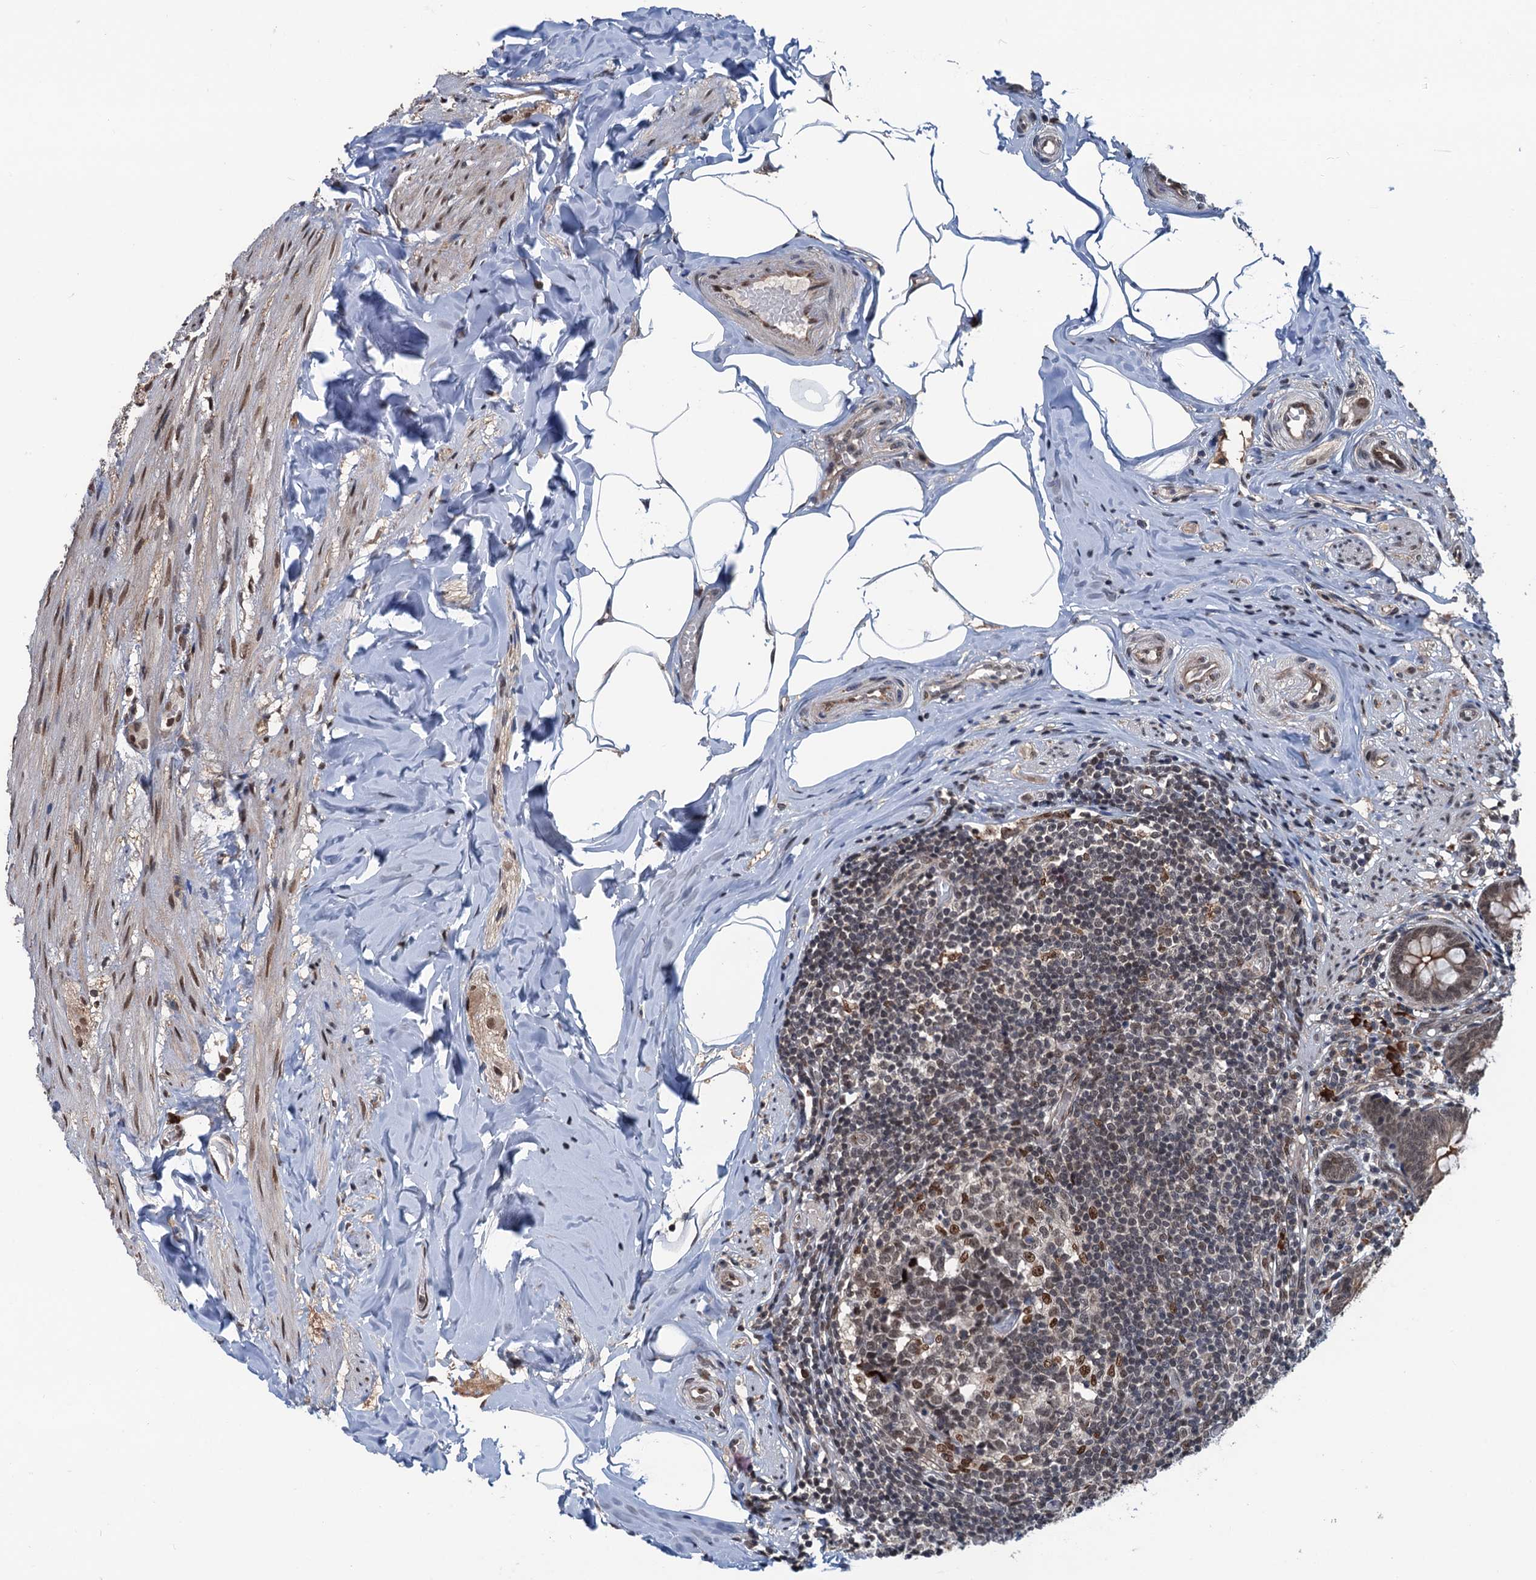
{"staining": {"intensity": "moderate", "quantity": "25%-75%", "location": "cytoplasmic/membranous"}, "tissue": "appendix", "cell_type": "Glandular cells", "image_type": "normal", "snomed": [{"axis": "morphology", "description": "Normal tissue, NOS"}, {"axis": "topography", "description": "Appendix"}], "caption": "A brown stain shows moderate cytoplasmic/membranous expression of a protein in glandular cells of normal appendix. The staining was performed using DAB, with brown indicating positive protein expression. Nuclei are stained blue with hematoxylin.", "gene": "RASSF4", "patient": {"sex": "male", "age": 55}}